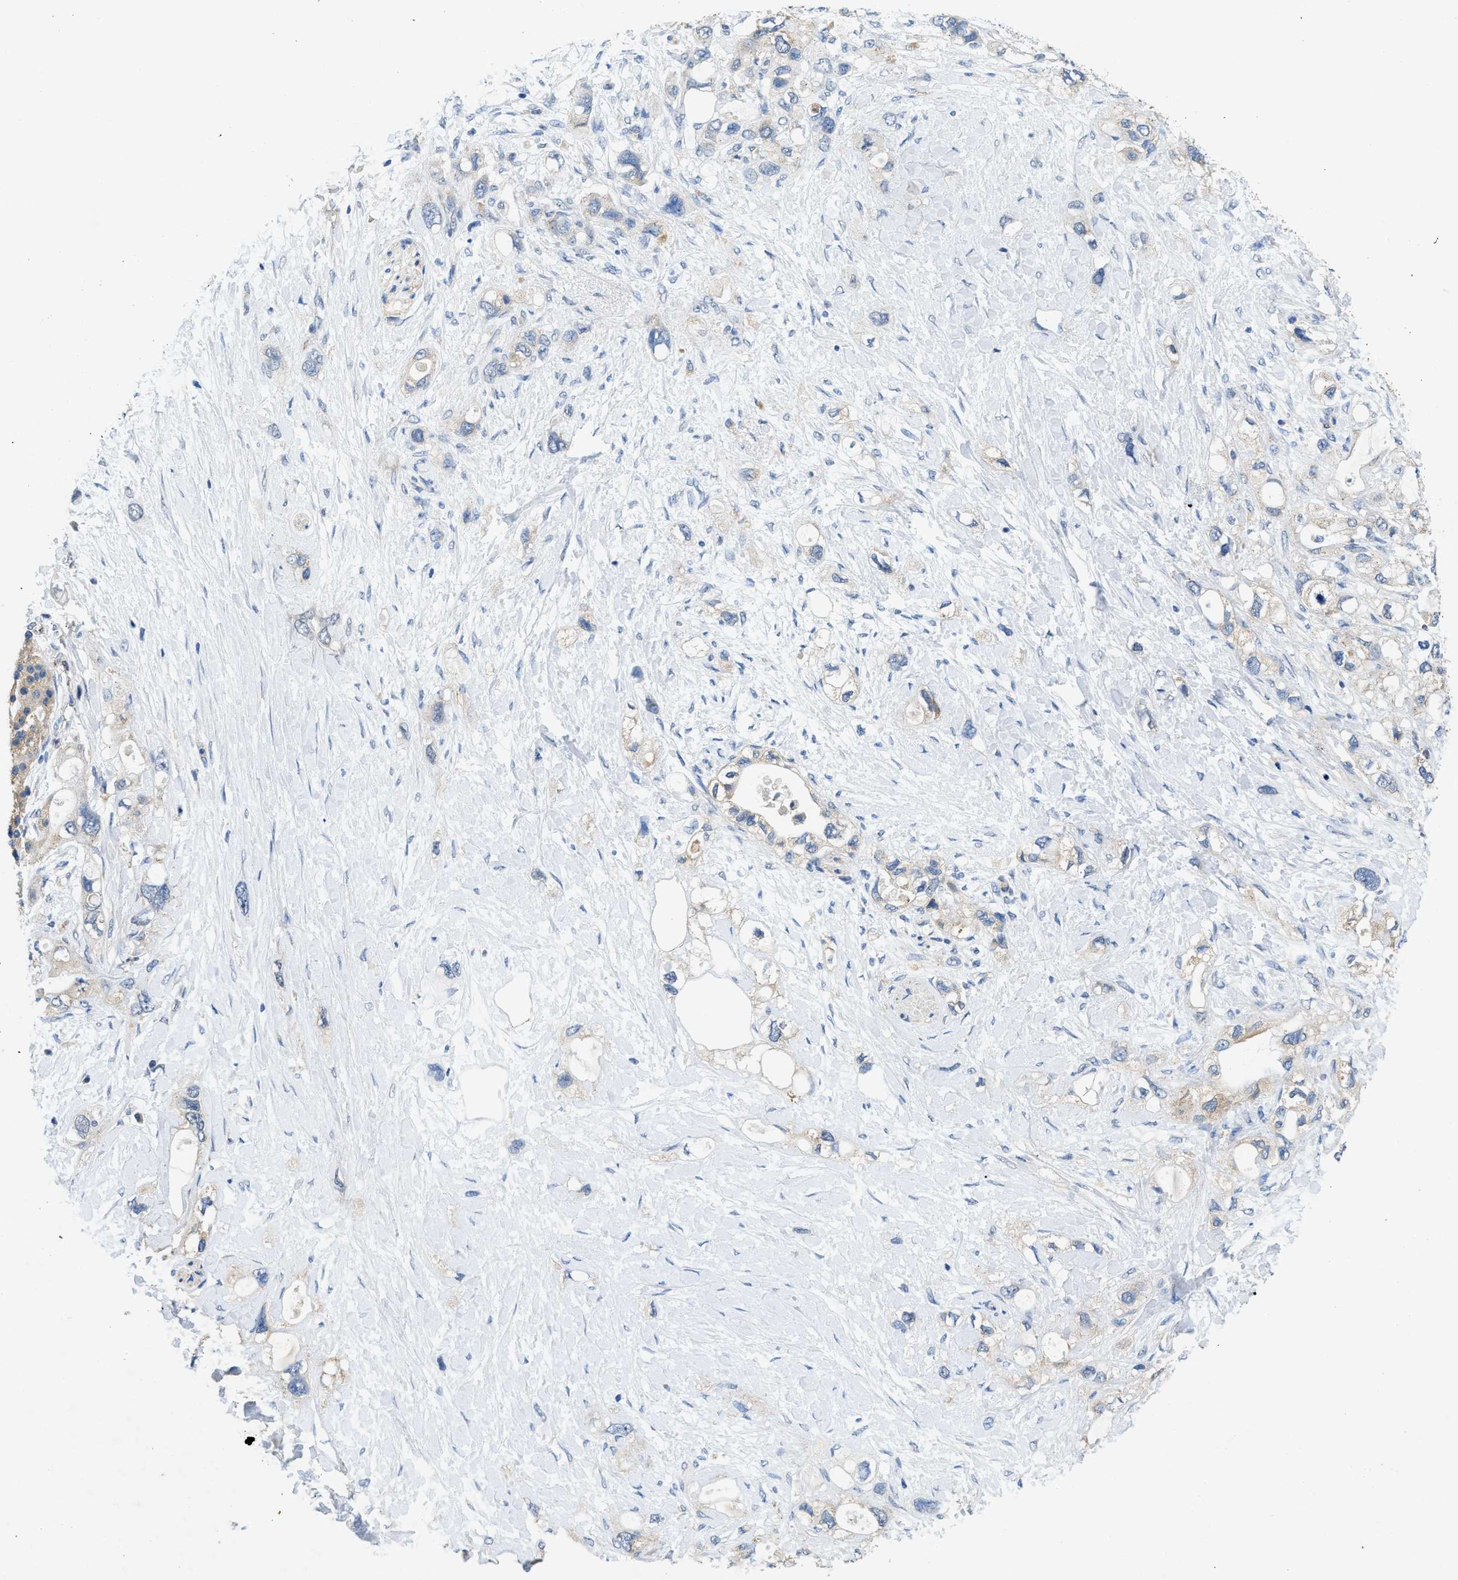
{"staining": {"intensity": "weak", "quantity": "<25%", "location": "cytoplasmic/membranous"}, "tissue": "pancreatic cancer", "cell_type": "Tumor cells", "image_type": "cancer", "snomed": [{"axis": "morphology", "description": "Adenocarcinoma, NOS"}, {"axis": "topography", "description": "Pancreas"}], "caption": "High magnification brightfield microscopy of adenocarcinoma (pancreatic) stained with DAB (3,3'-diaminobenzidine) (brown) and counterstained with hematoxylin (blue): tumor cells show no significant staining.", "gene": "CDK15", "patient": {"sex": "female", "age": 56}}